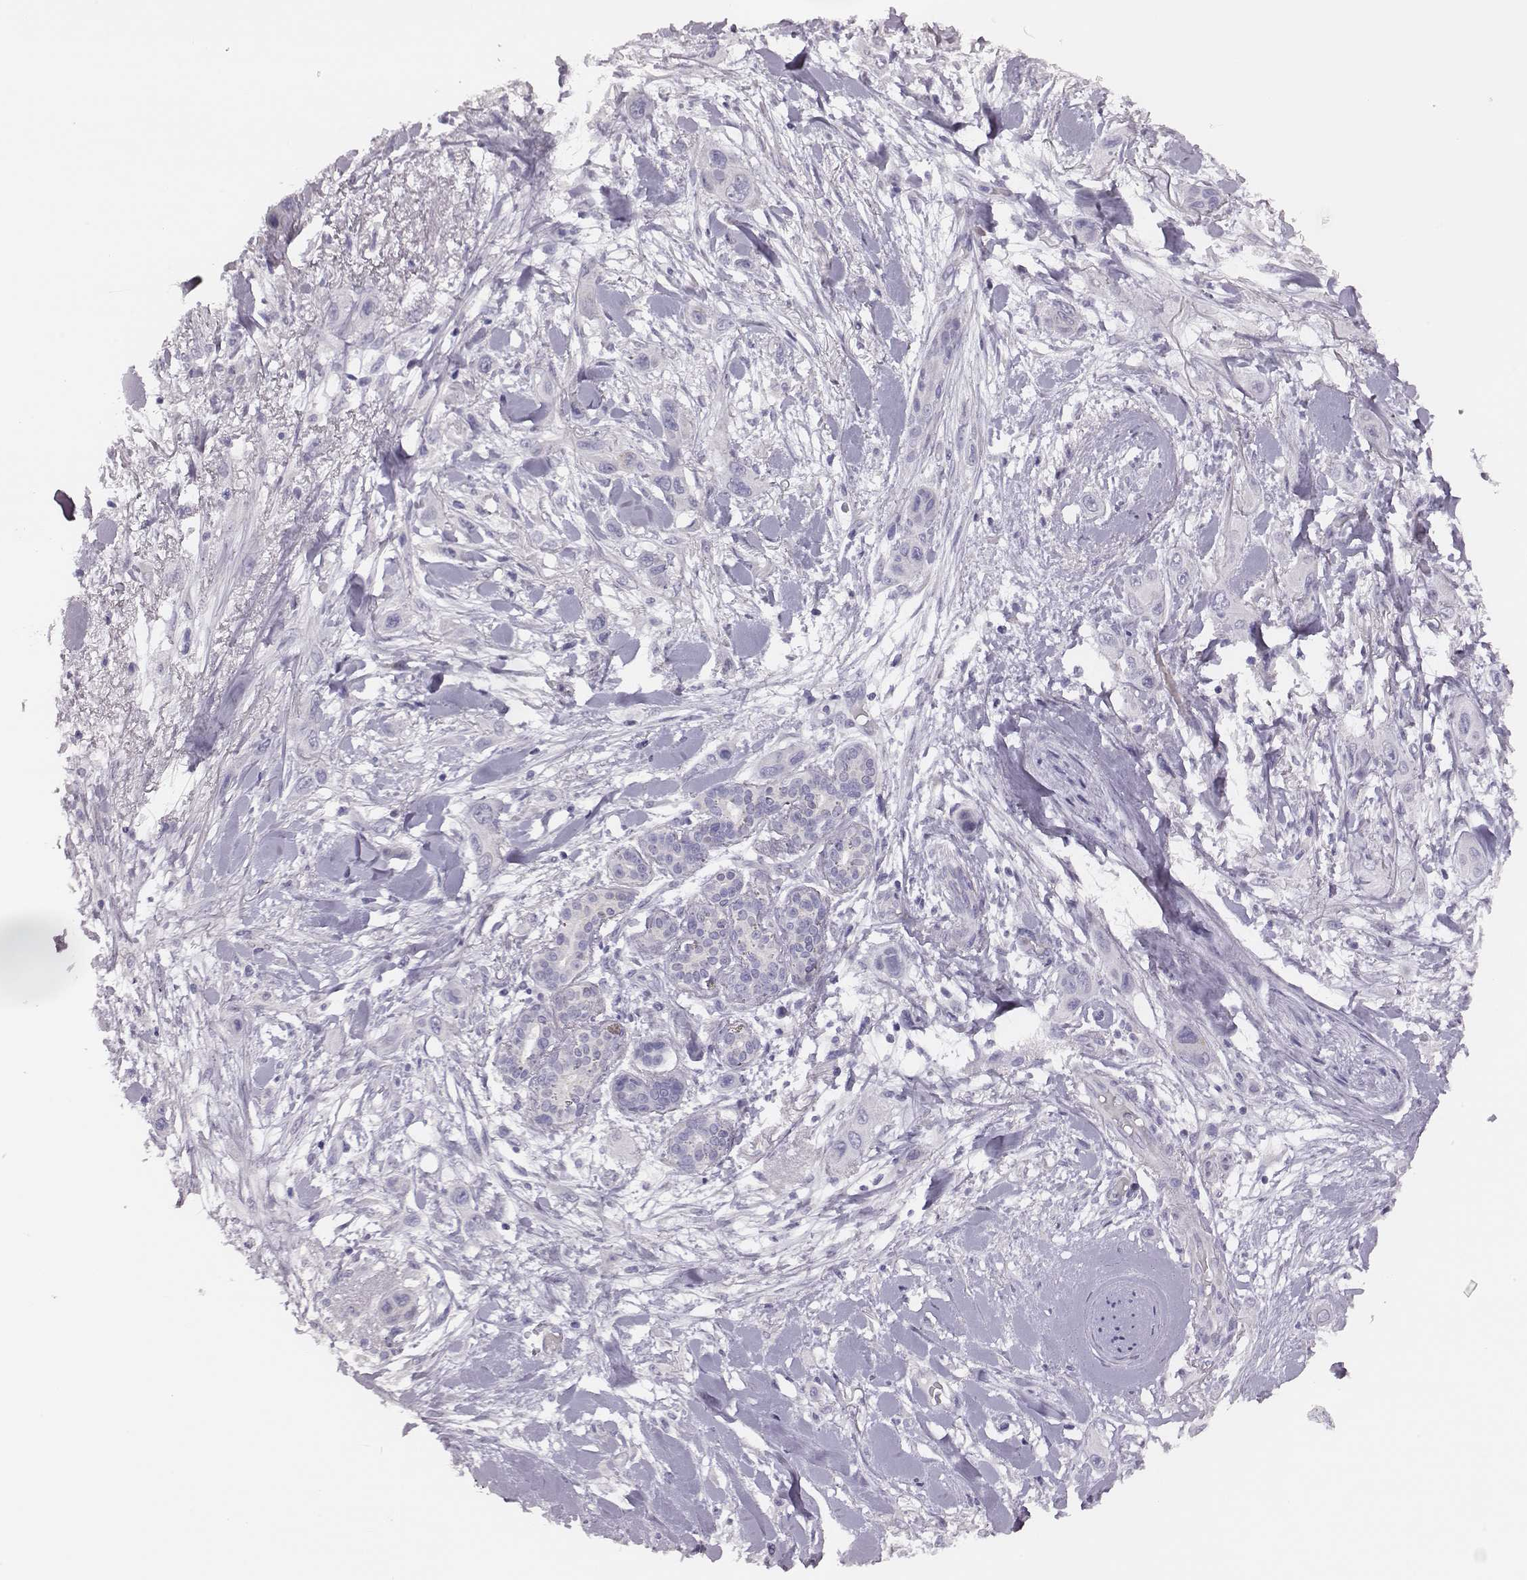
{"staining": {"intensity": "negative", "quantity": "none", "location": "none"}, "tissue": "skin cancer", "cell_type": "Tumor cells", "image_type": "cancer", "snomed": [{"axis": "morphology", "description": "Squamous cell carcinoma, NOS"}, {"axis": "topography", "description": "Skin"}], "caption": "The immunohistochemistry (IHC) image has no significant staining in tumor cells of skin cancer (squamous cell carcinoma) tissue. The staining was performed using DAB (3,3'-diaminobenzidine) to visualize the protein expression in brown, while the nuclei were stained in blue with hematoxylin (Magnification: 20x).", "gene": "GUCA1A", "patient": {"sex": "male", "age": 79}}